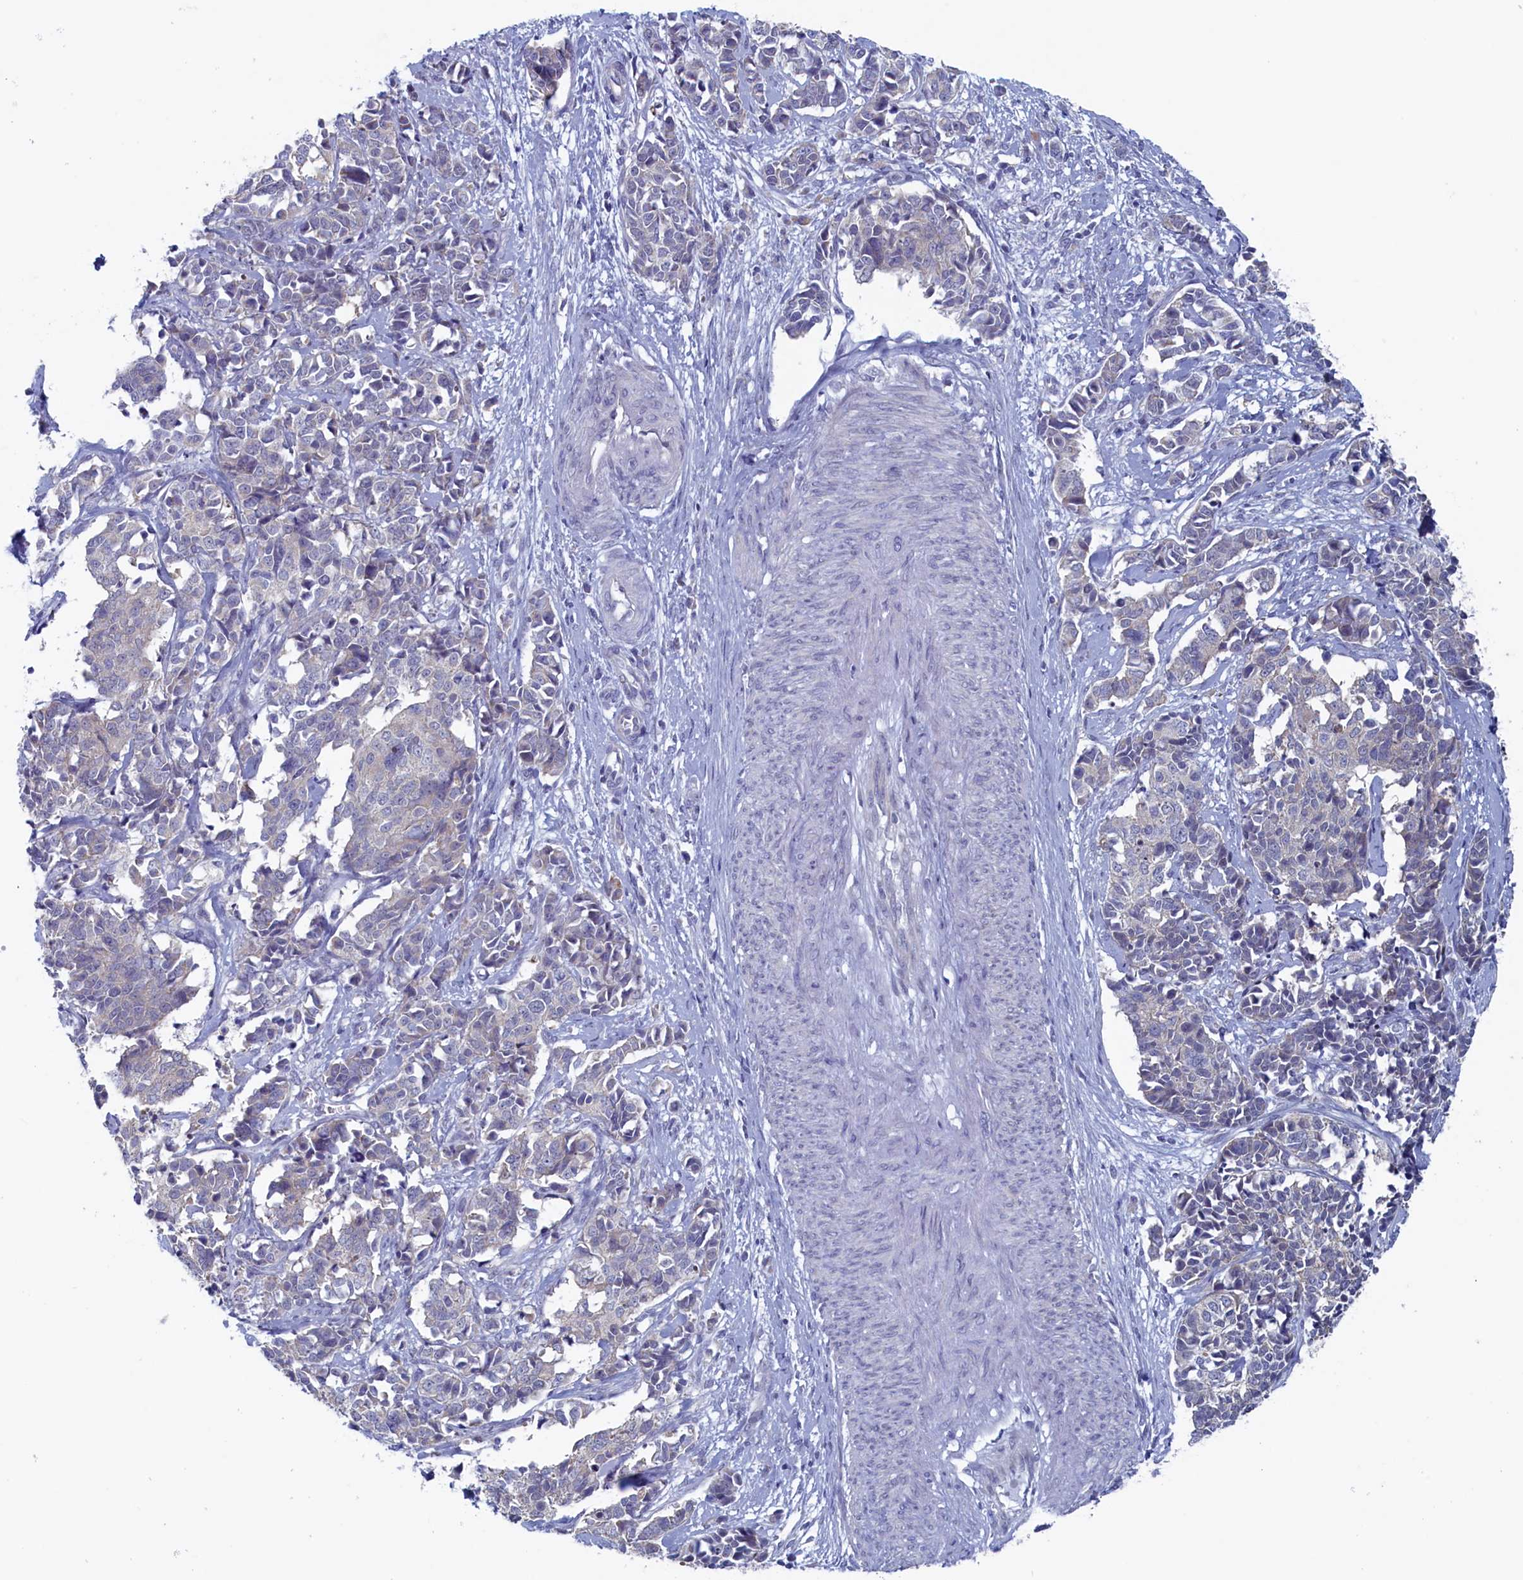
{"staining": {"intensity": "negative", "quantity": "none", "location": "none"}, "tissue": "cervical cancer", "cell_type": "Tumor cells", "image_type": "cancer", "snomed": [{"axis": "morphology", "description": "Normal tissue, NOS"}, {"axis": "morphology", "description": "Squamous cell carcinoma, NOS"}, {"axis": "topography", "description": "Cervix"}], "caption": "Cervical cancer (squamous cell carcinoma) was stained to show a protein in brown. There is no significant positivity in tumor cells.", "gene": "WDR76", "patient": {"sex": "female", "age": 35}}